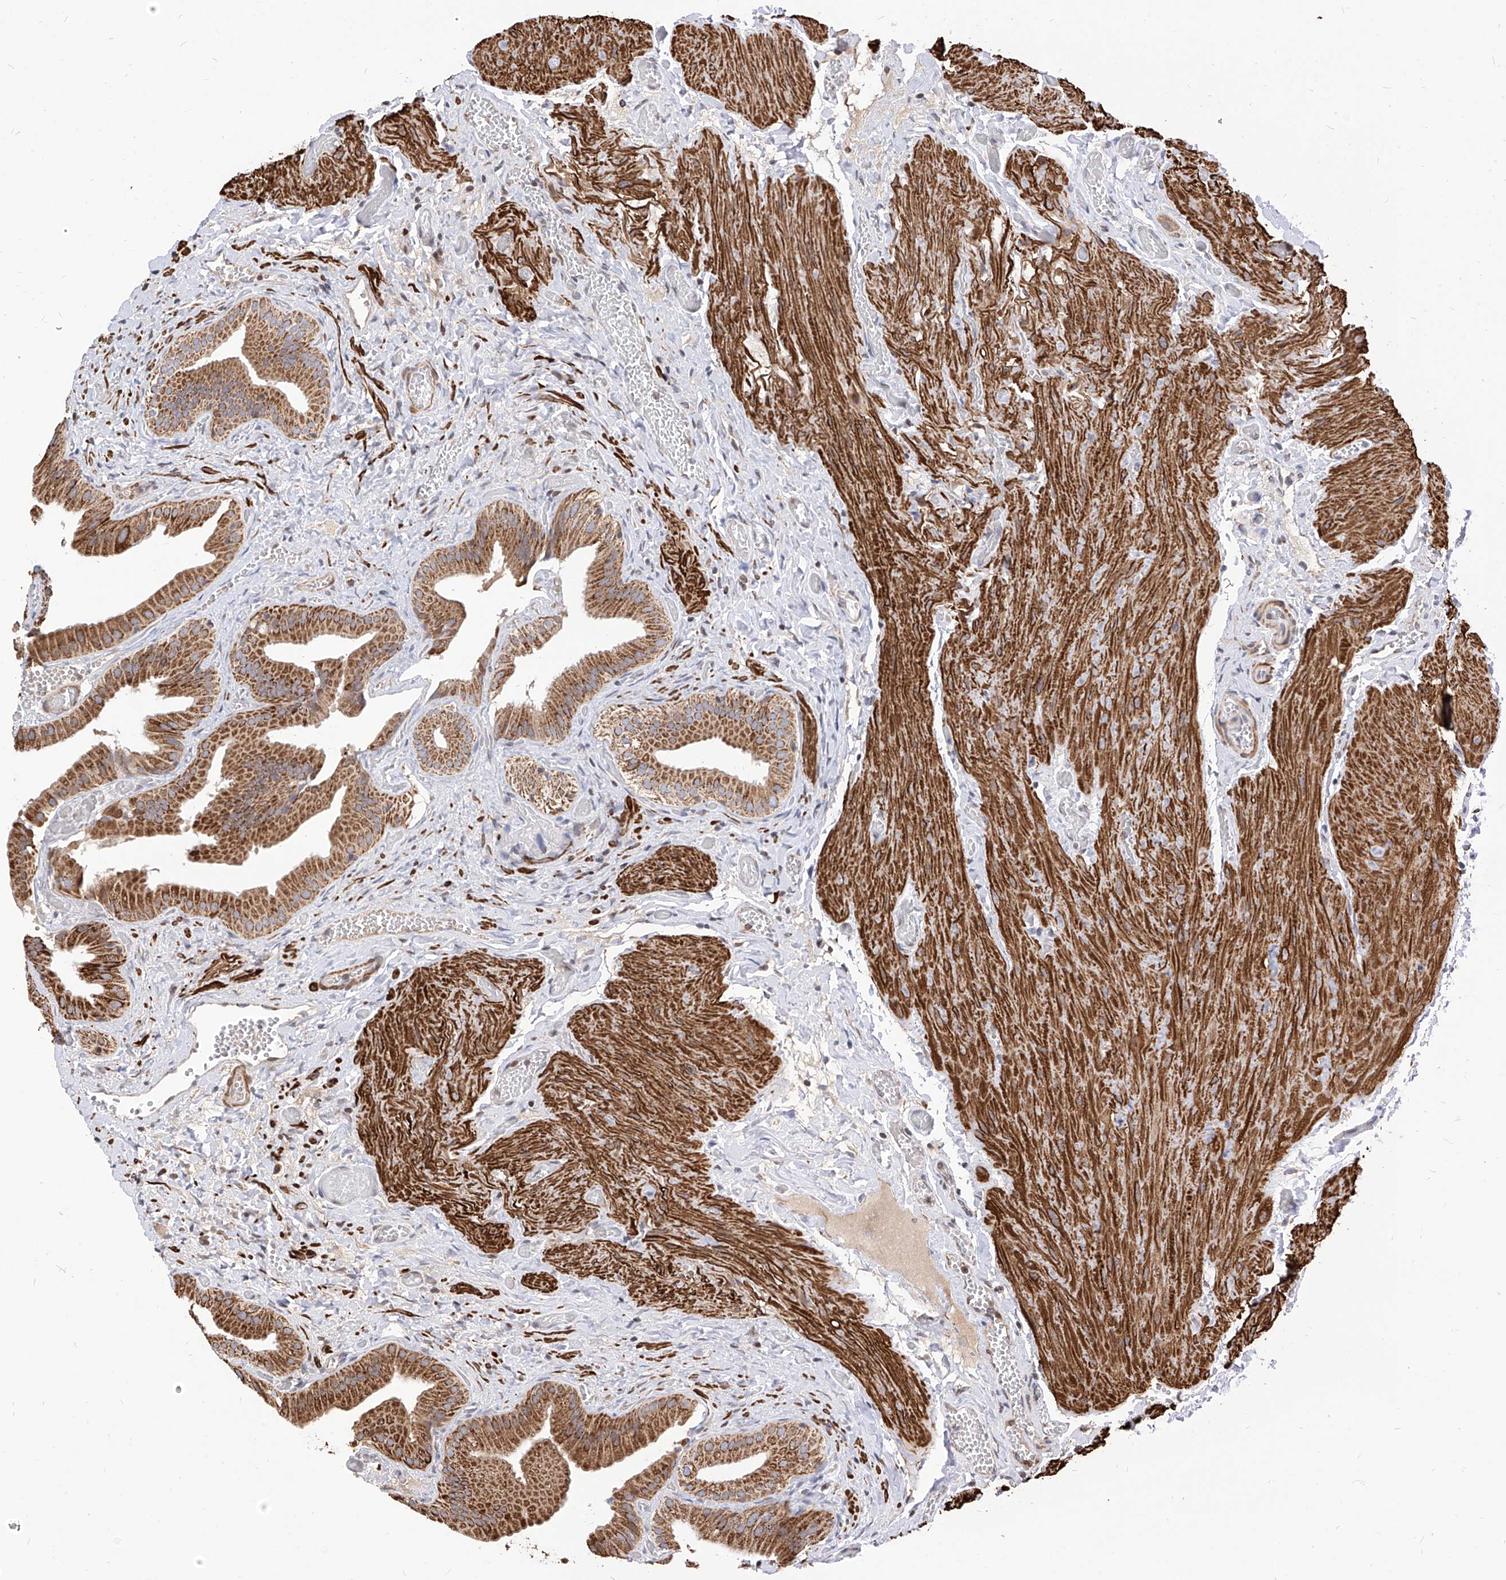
{"staining": {"intensity": "moderate", "quantity": ">75%", "location": "cytoplasmic/membranous"}, "tissue": "gallbladder", "cell_type": "Glandular cells", "image_type": "normal", "snomed": [{"axis": "morphology", "description": "Normal tissue, NOS"}, {"axis": "topography", "description": "Gallbladder"}], "caption": "Immunohistochemical staining of benign human gallbladder shows >75% levels of moderate cytoplasmic/membranous protein positivity in about >75% of glandular cells.", "gene": "TTLL8", "patient": {"sex": "female", "age": 64}}